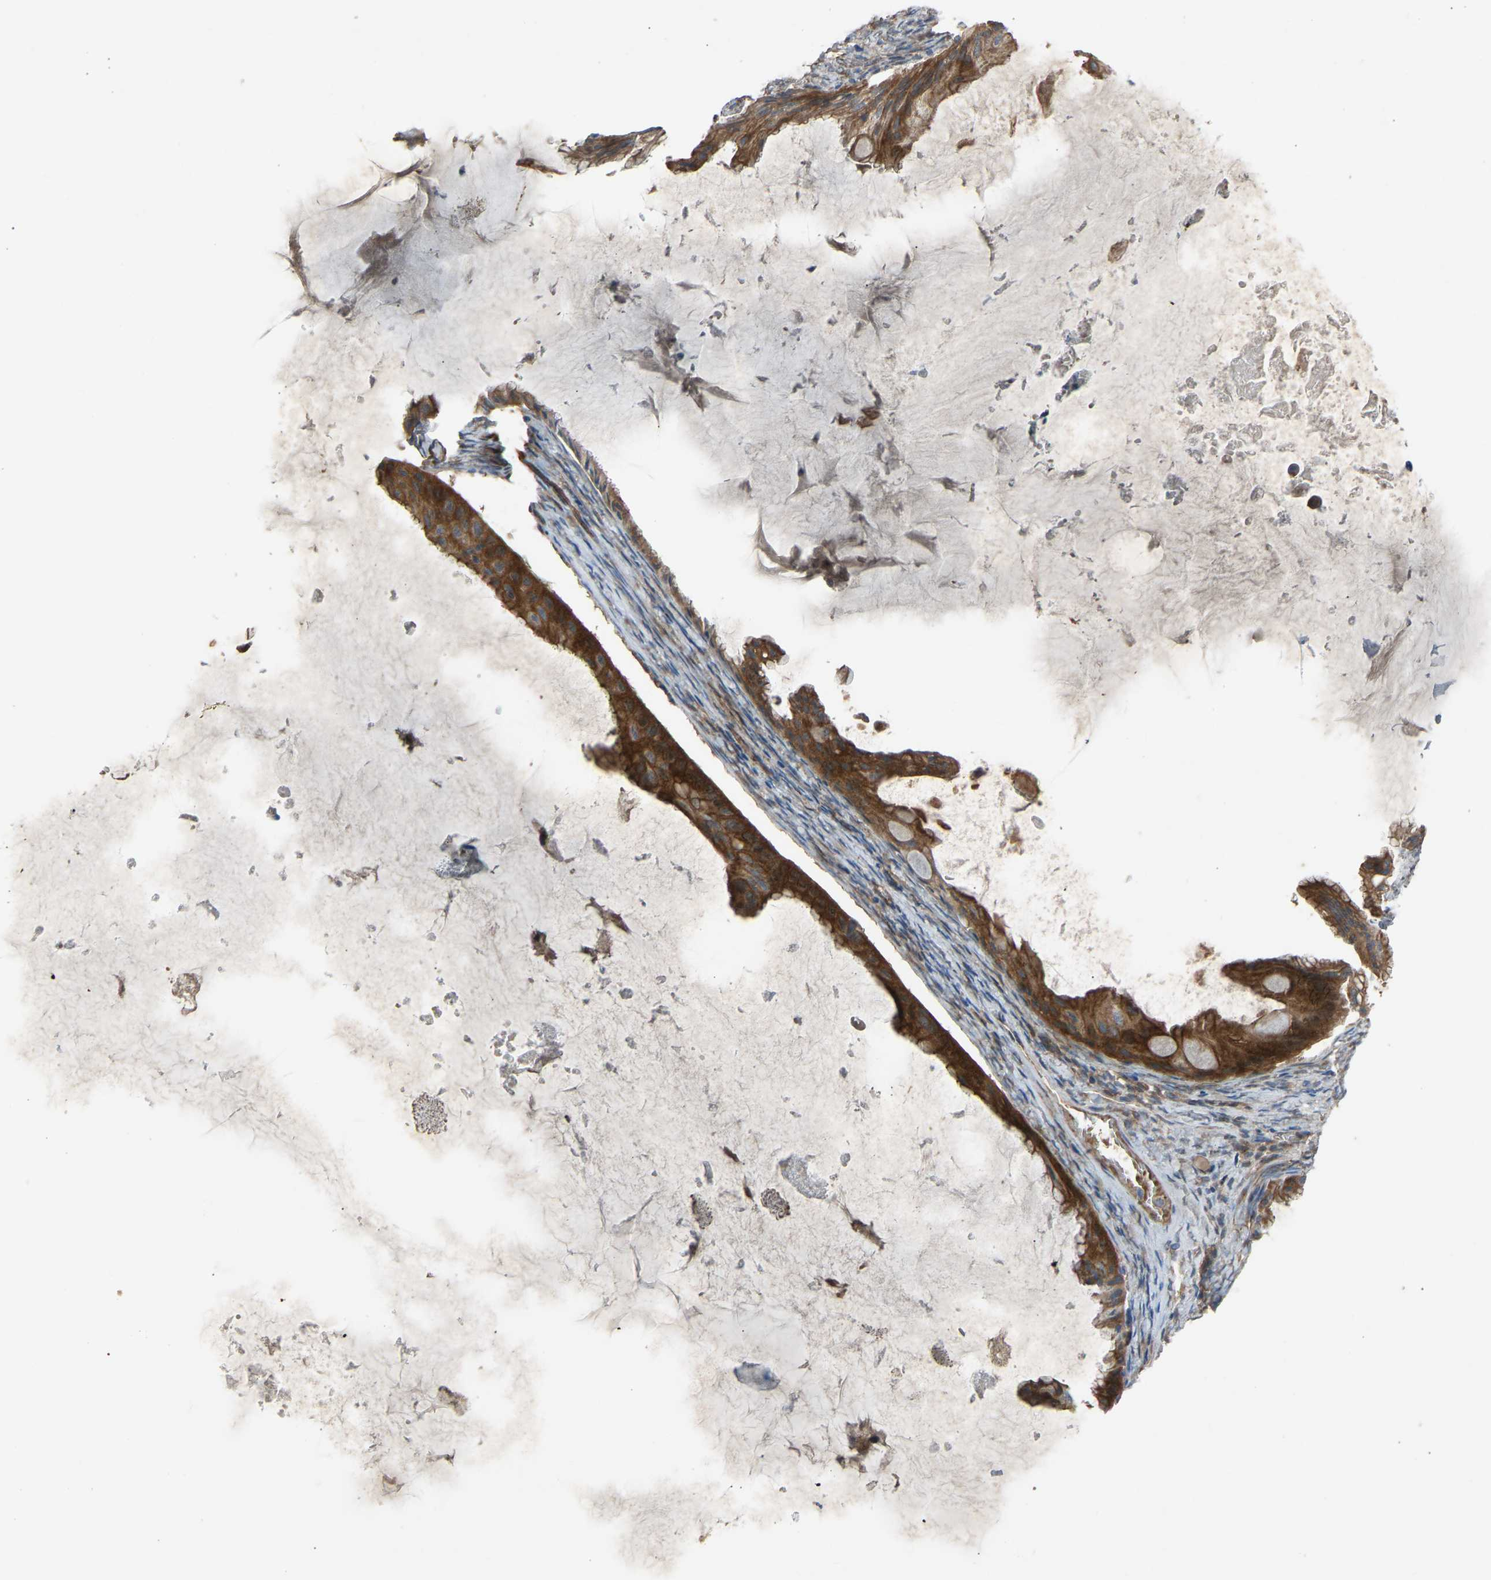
{"staining": {"intensity": "strong", "quantity": "25%-75%", "location": "cytoplasmic/membranous"}, "tissue": "ovarian cancer", "cell_type": "Tumor cells", "image_type": "cancer", "snomed": [{"axis": "morphology", "description": "Cystadenocarcinoma, mucinous, NOS"}, {"axis": "topography", "description": "Ovary"}], "caption": "A high-resolution micrograph shows immunohistochemistry staining of mucinous cystadenocarcinoma (ovarian), which displays strong cytoplasmic/membranous staining in about 25%-75% of tumor cells.", "gene": "GAS2L1", "patient": {"sex": "female", "age": 61}}